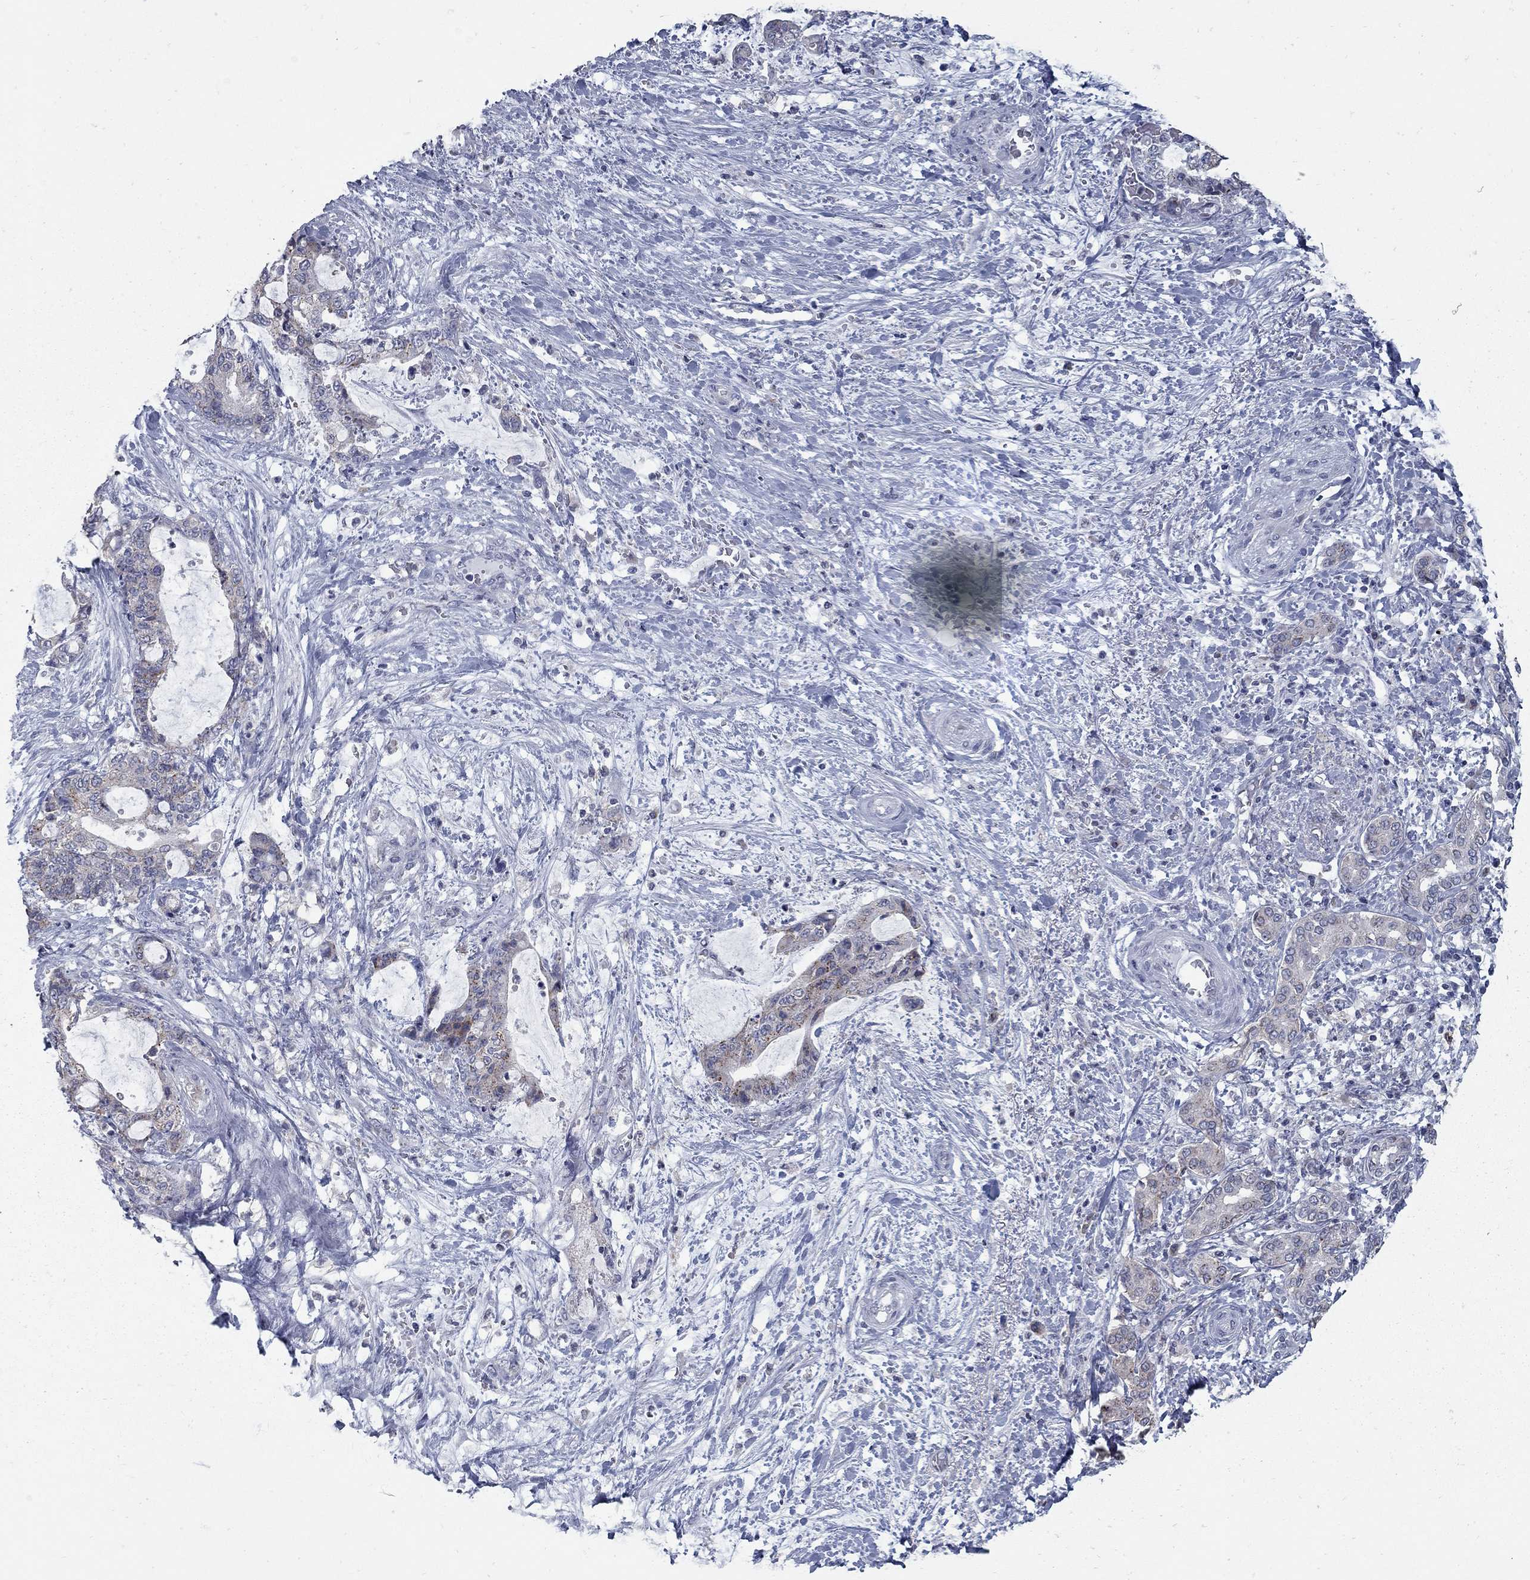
{"staining": {"intensity": "strong", "quantity": "25%-75%", "location": "cytoplasmic/membranous"}, "tissue": "liver cancer", "cell_type": "Tumor cells", "image_type": "cancer", "snomed": [{"axis": "morphology", "description": "Normal tissue, NOS"}, {"axis": "morphology", "description": "Cholangiocarcinoma"}, {"axis": "topography", "description": "Liver"}, {"axis": "topography", "description": "Peripheral nerve tissue"}], "caption": "High-power microscopy captured an immunohistochemistry (IHC) histopathology image of cholangiocarcinoma (liver), revealing strong cytoplasmic/membranous expression in approximately 25%-75% of tumor cells. Immunohistochemistry (ihc) stains the protein of interest in brown and the nuclei are stained blue.", "gene": "KIAA0319L", "patient": {"sex": "female", "age": 73}}